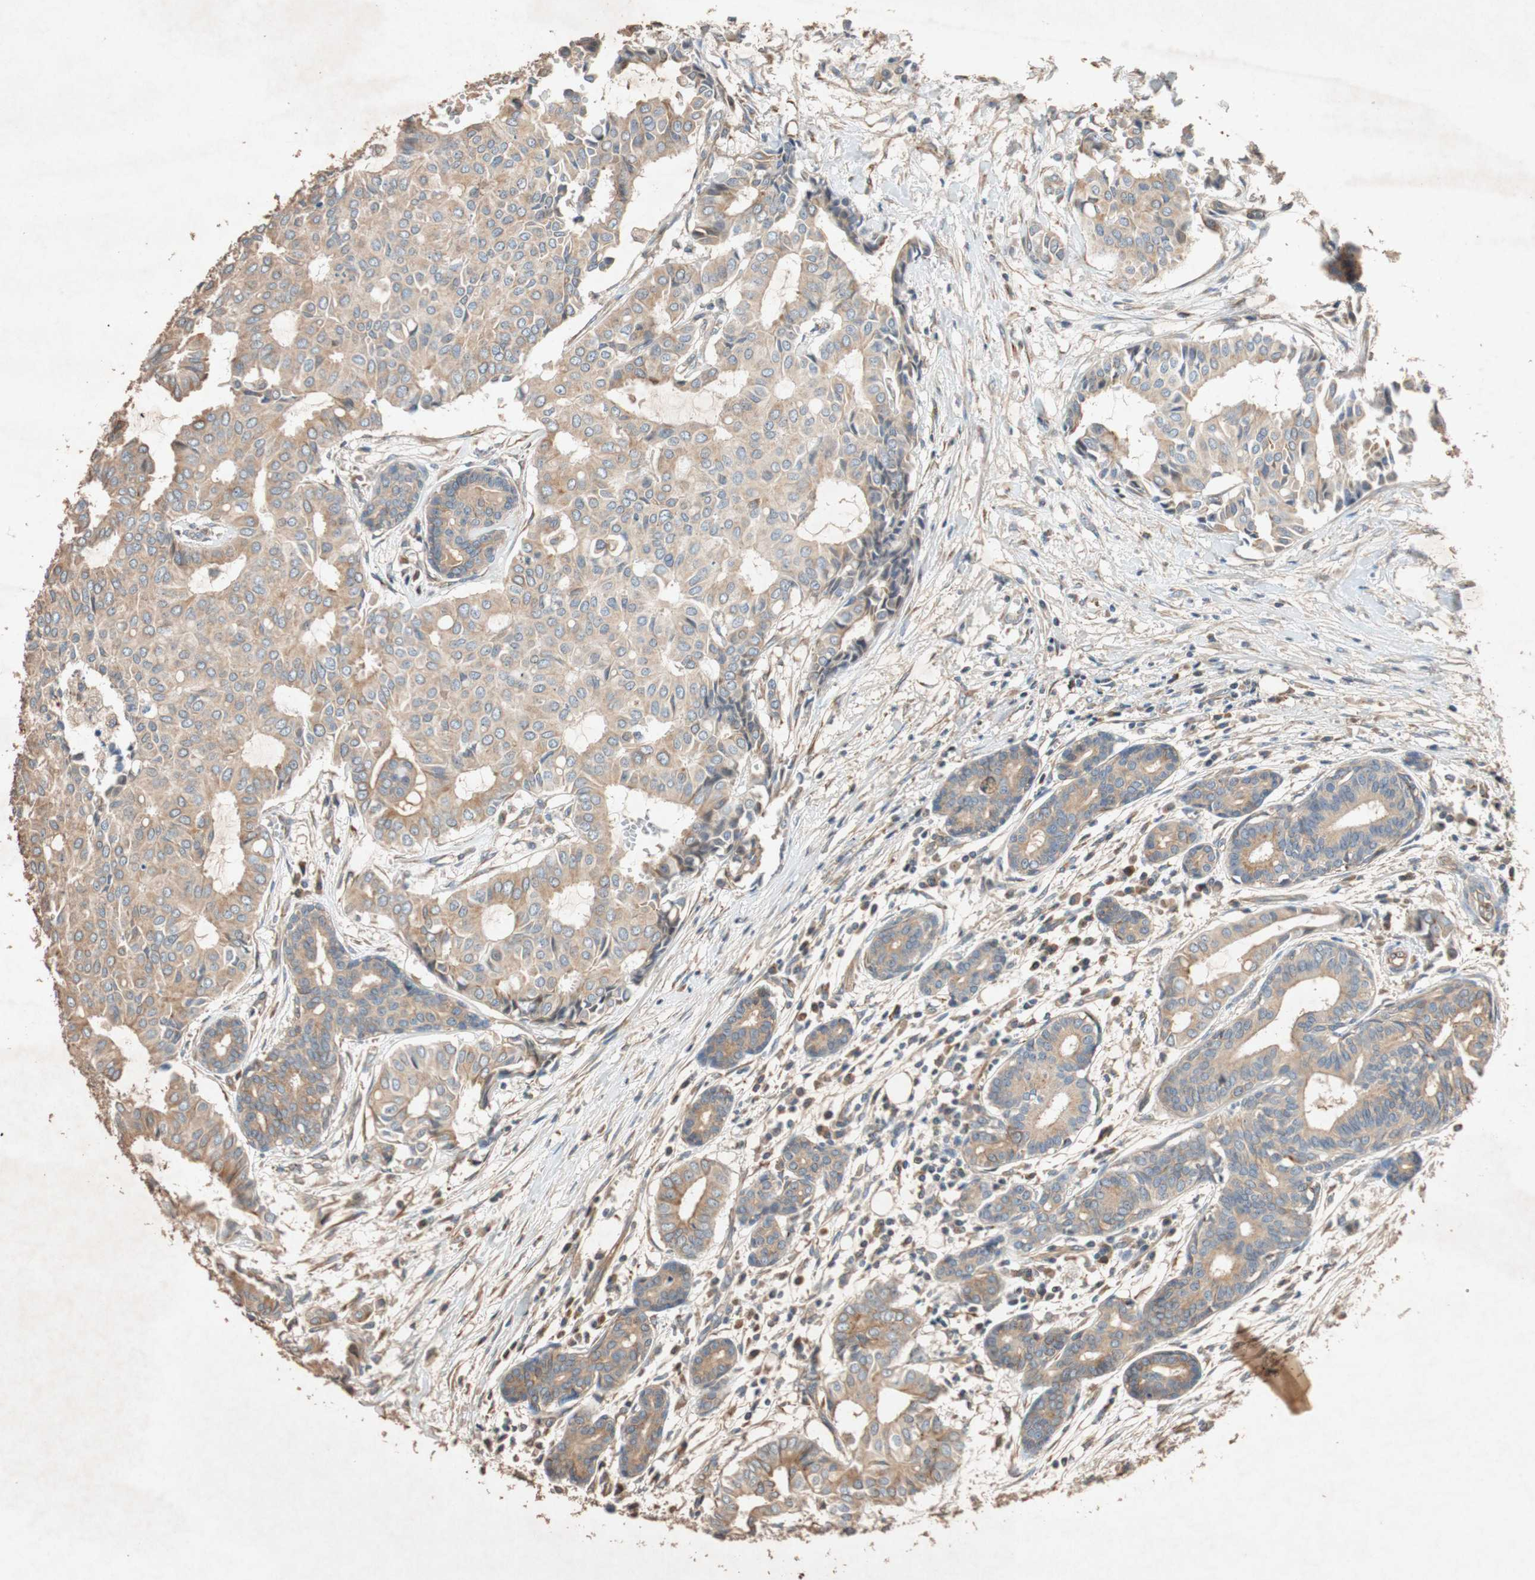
{"staining": {"intensity": "weak", "quantity": ">75%", "location": "cytoplasmic/membranous"}, "tissue": "head and neck cancer", "cell_type": "Tumor cells", "image_type": "cancer", "snomed": [{"axis": "morphology", "description": "Adenocarcinoma, NOS"}, {"axis": "topography", "description": "Salivary gland"}, {"axis": "topography", "description": "Head-Neck"}], "caption": "A histopathology image of human head and neck adenocarcinoma stained for a protein shows weak cytoplasmic/membranous brown staining in tumor cells.", "gene": "TUBB", "patient": {"sex": "female", "age": 59}}